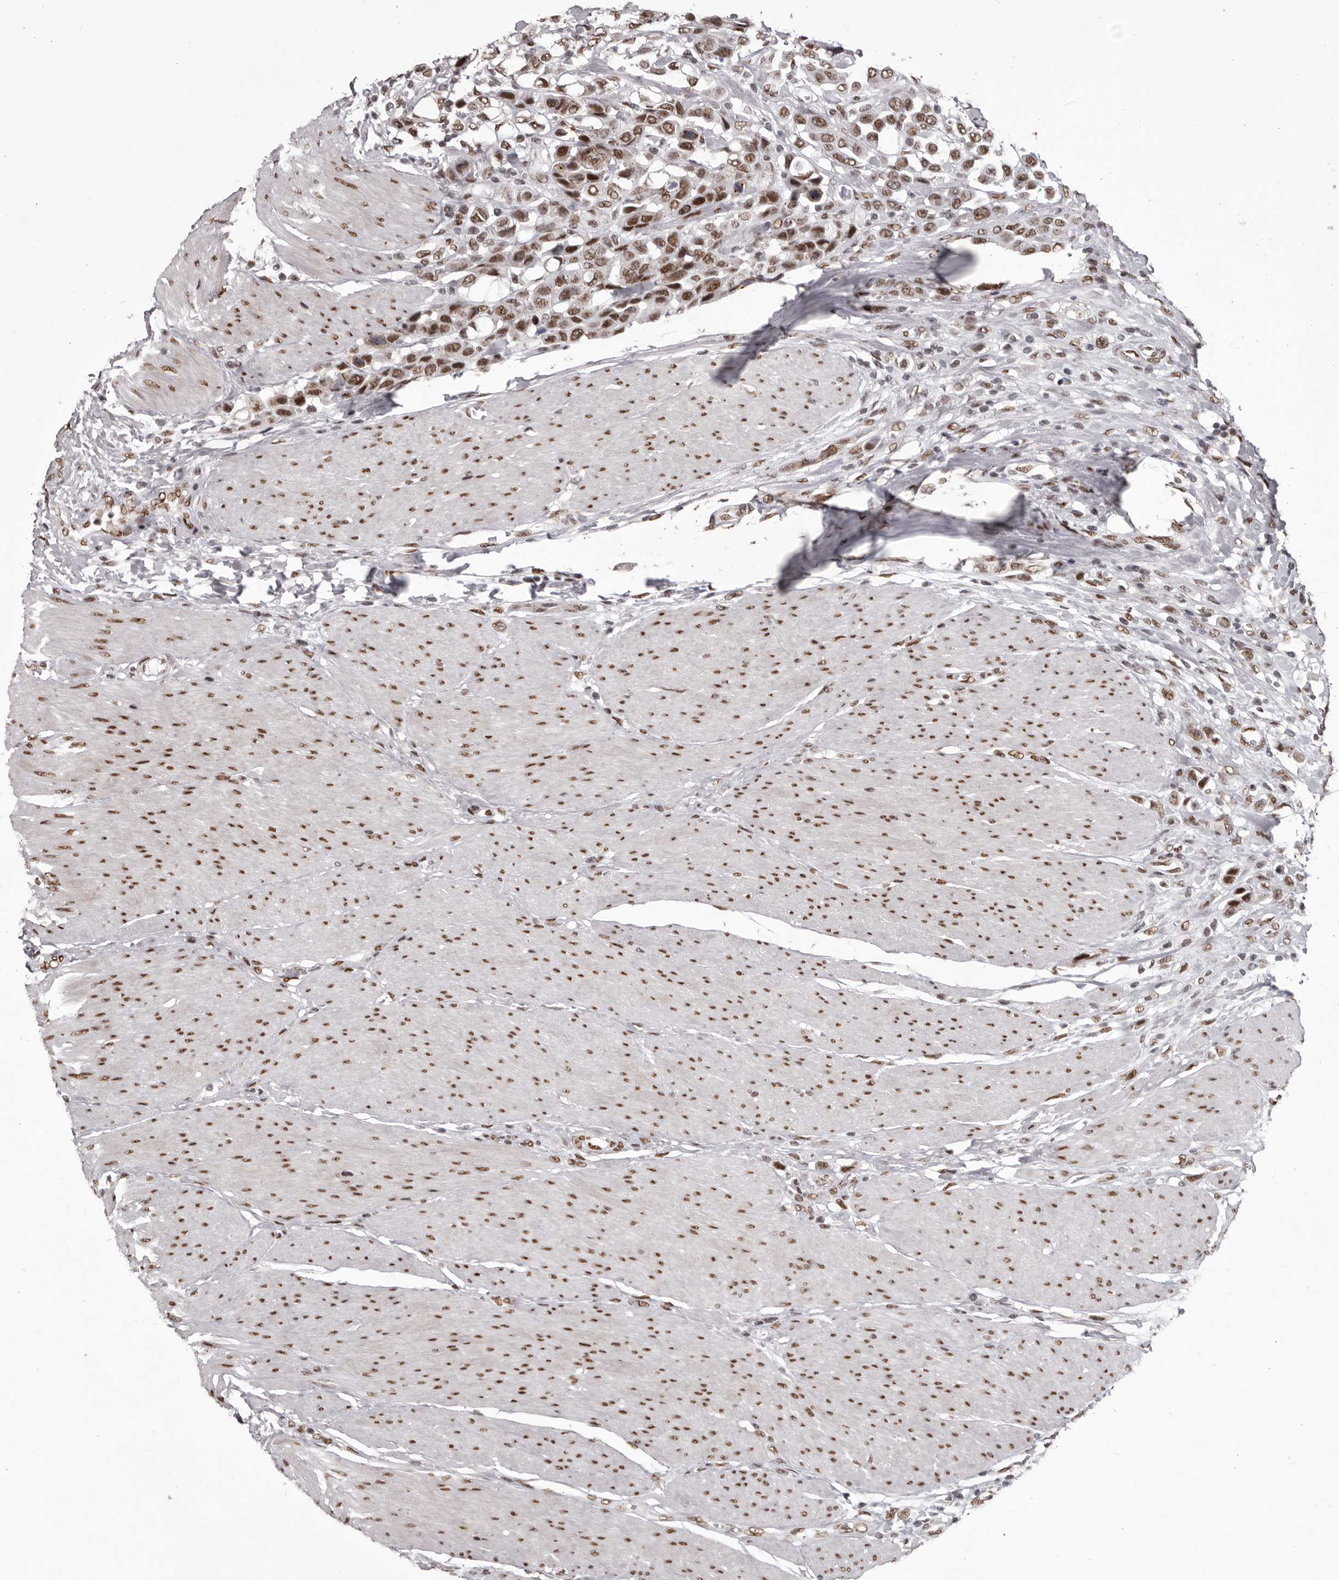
{"staining": {"intensity": "moderate", "quantity": ">75%", "location": "nuclear"}, "tissue": "urothelial cancer", "cell_type": "Tumor cells", "image_type": "cancer", "snomed": [{"axis": "morphology", "description": "Urothelial carcinoma, High grade"}, {"axis": "topography", "description": "Urinary bladder"}], "caption": "Human urothelial cancer stained with a protein marker demonstrates moderate staining in tumor cells.", "gene": "NUMA1", "patient": {"sex": "male", "age": 50}}